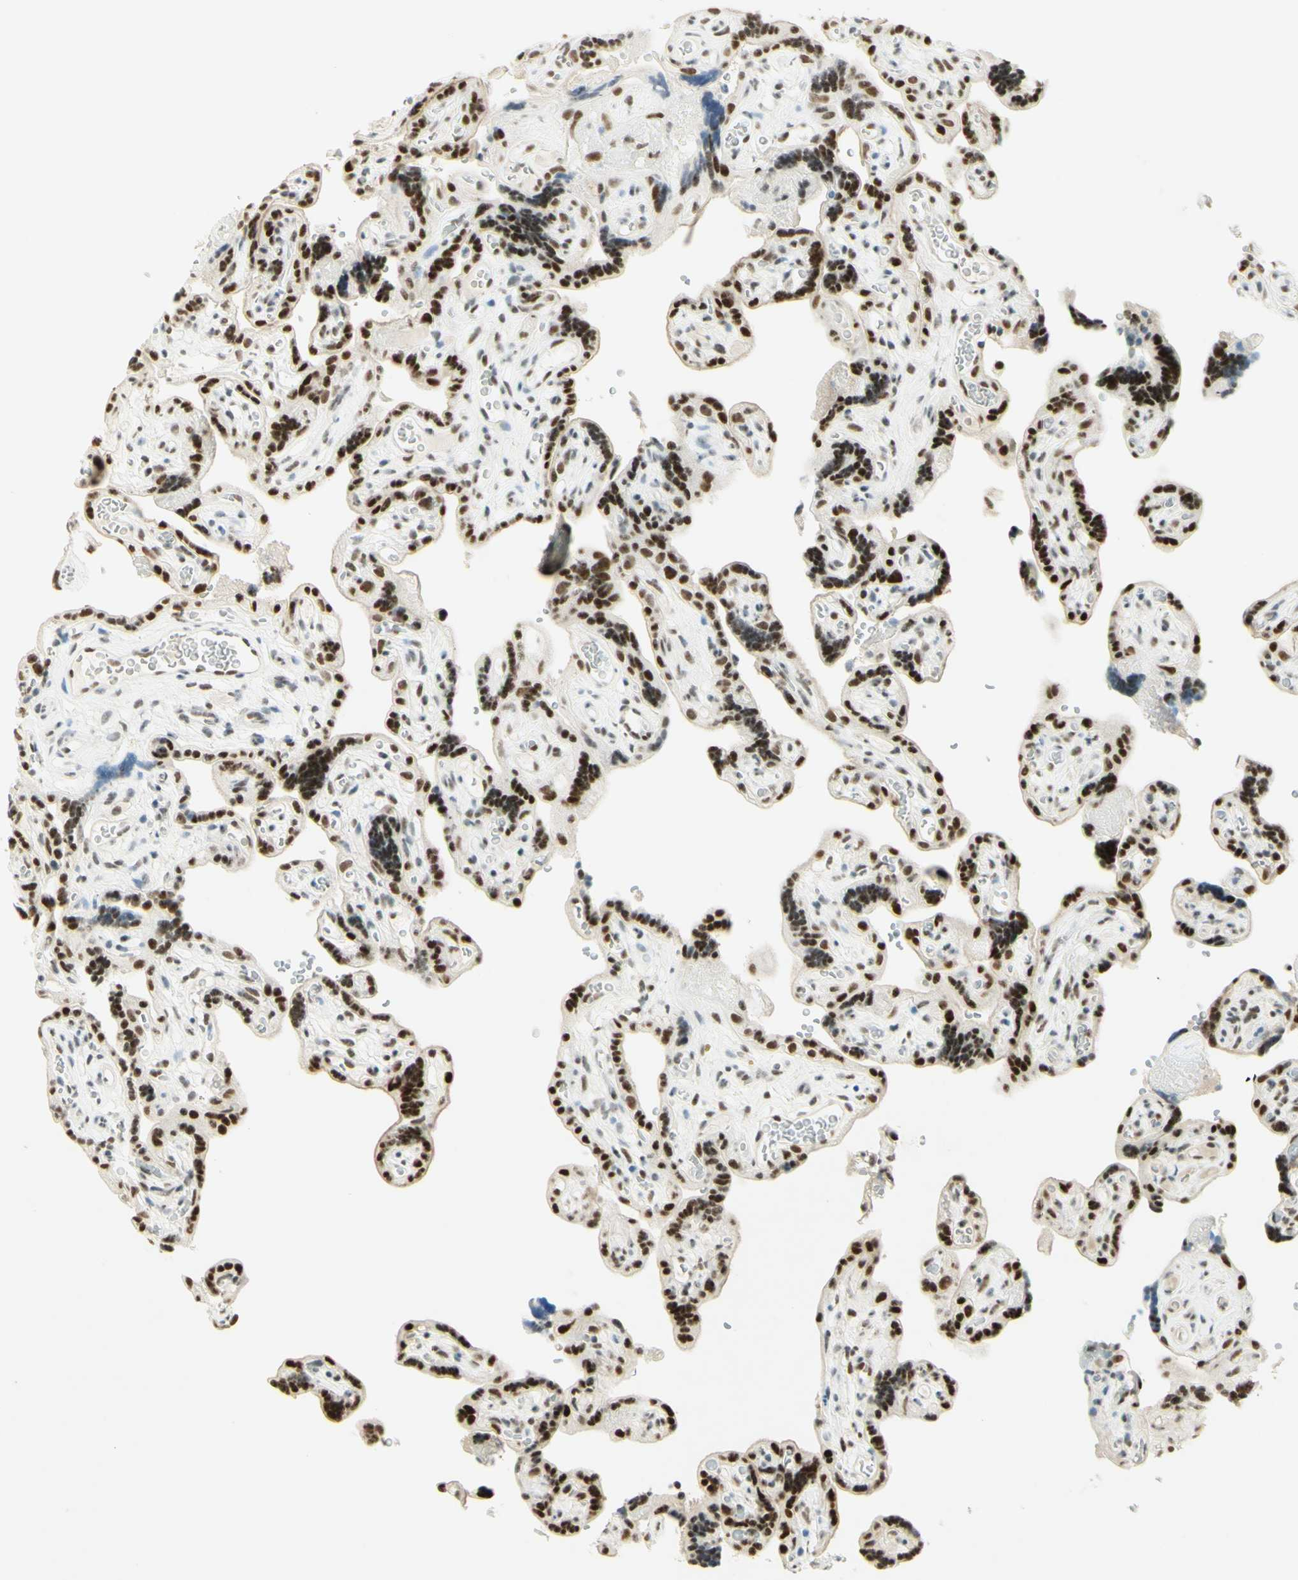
{"staining": {"intensity": "strong", "quantity": ">75%", "location": "nuclear"}, "tissue": "placenta", "cell_type": "Trophoblastic cells", "image_type": "normal", "snomed": [{"axis": "morphology", "description": "Normal tissue, NOS"}, {"axis": "topography", "description": "Placenta"}], "caption": "Immunohistochemical staining of normal placenta displays >75% levels of strong nuclear protein positivity in about >75% of trophoblastic cells.", "gene": "PMS2", "patient": {"sex": "female", "age": 30}}